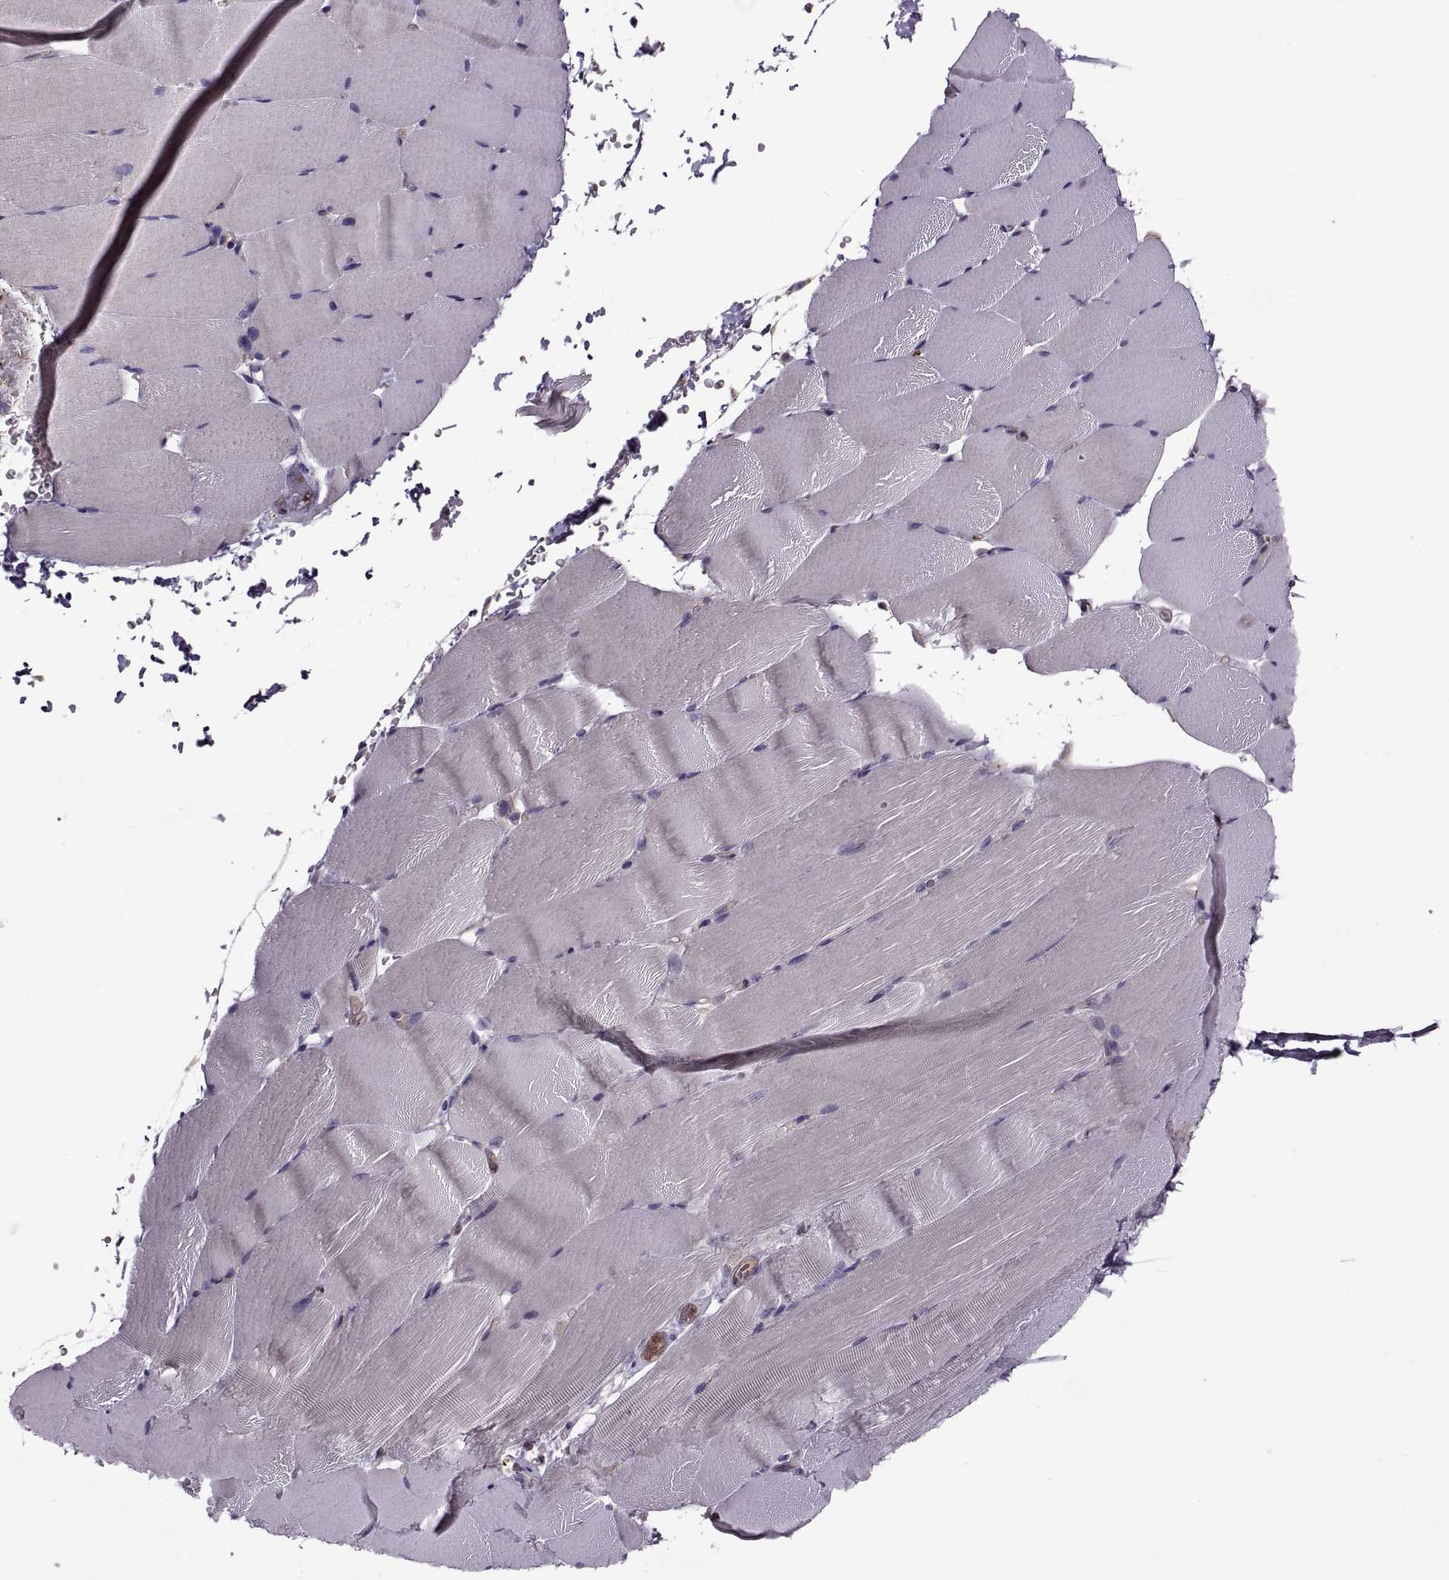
{"staining": {"intensity": "negative", "quantity": "none", "location": "none"}, "tissue": "skeletal muscle", "cell_type": "Myocytes", "image_type": "normal", "snomed": [{"axis": "morphology", "description": "Normal tissue, NOS"}, {"axis": "topography", "description": "Skeletal muscle"}], "caption": "IHC of benign skeletal muscle demonstrates no positivity in myocytes.", "gene": "SLC2A14", "patient": {"sex": "female", "age": 37}}